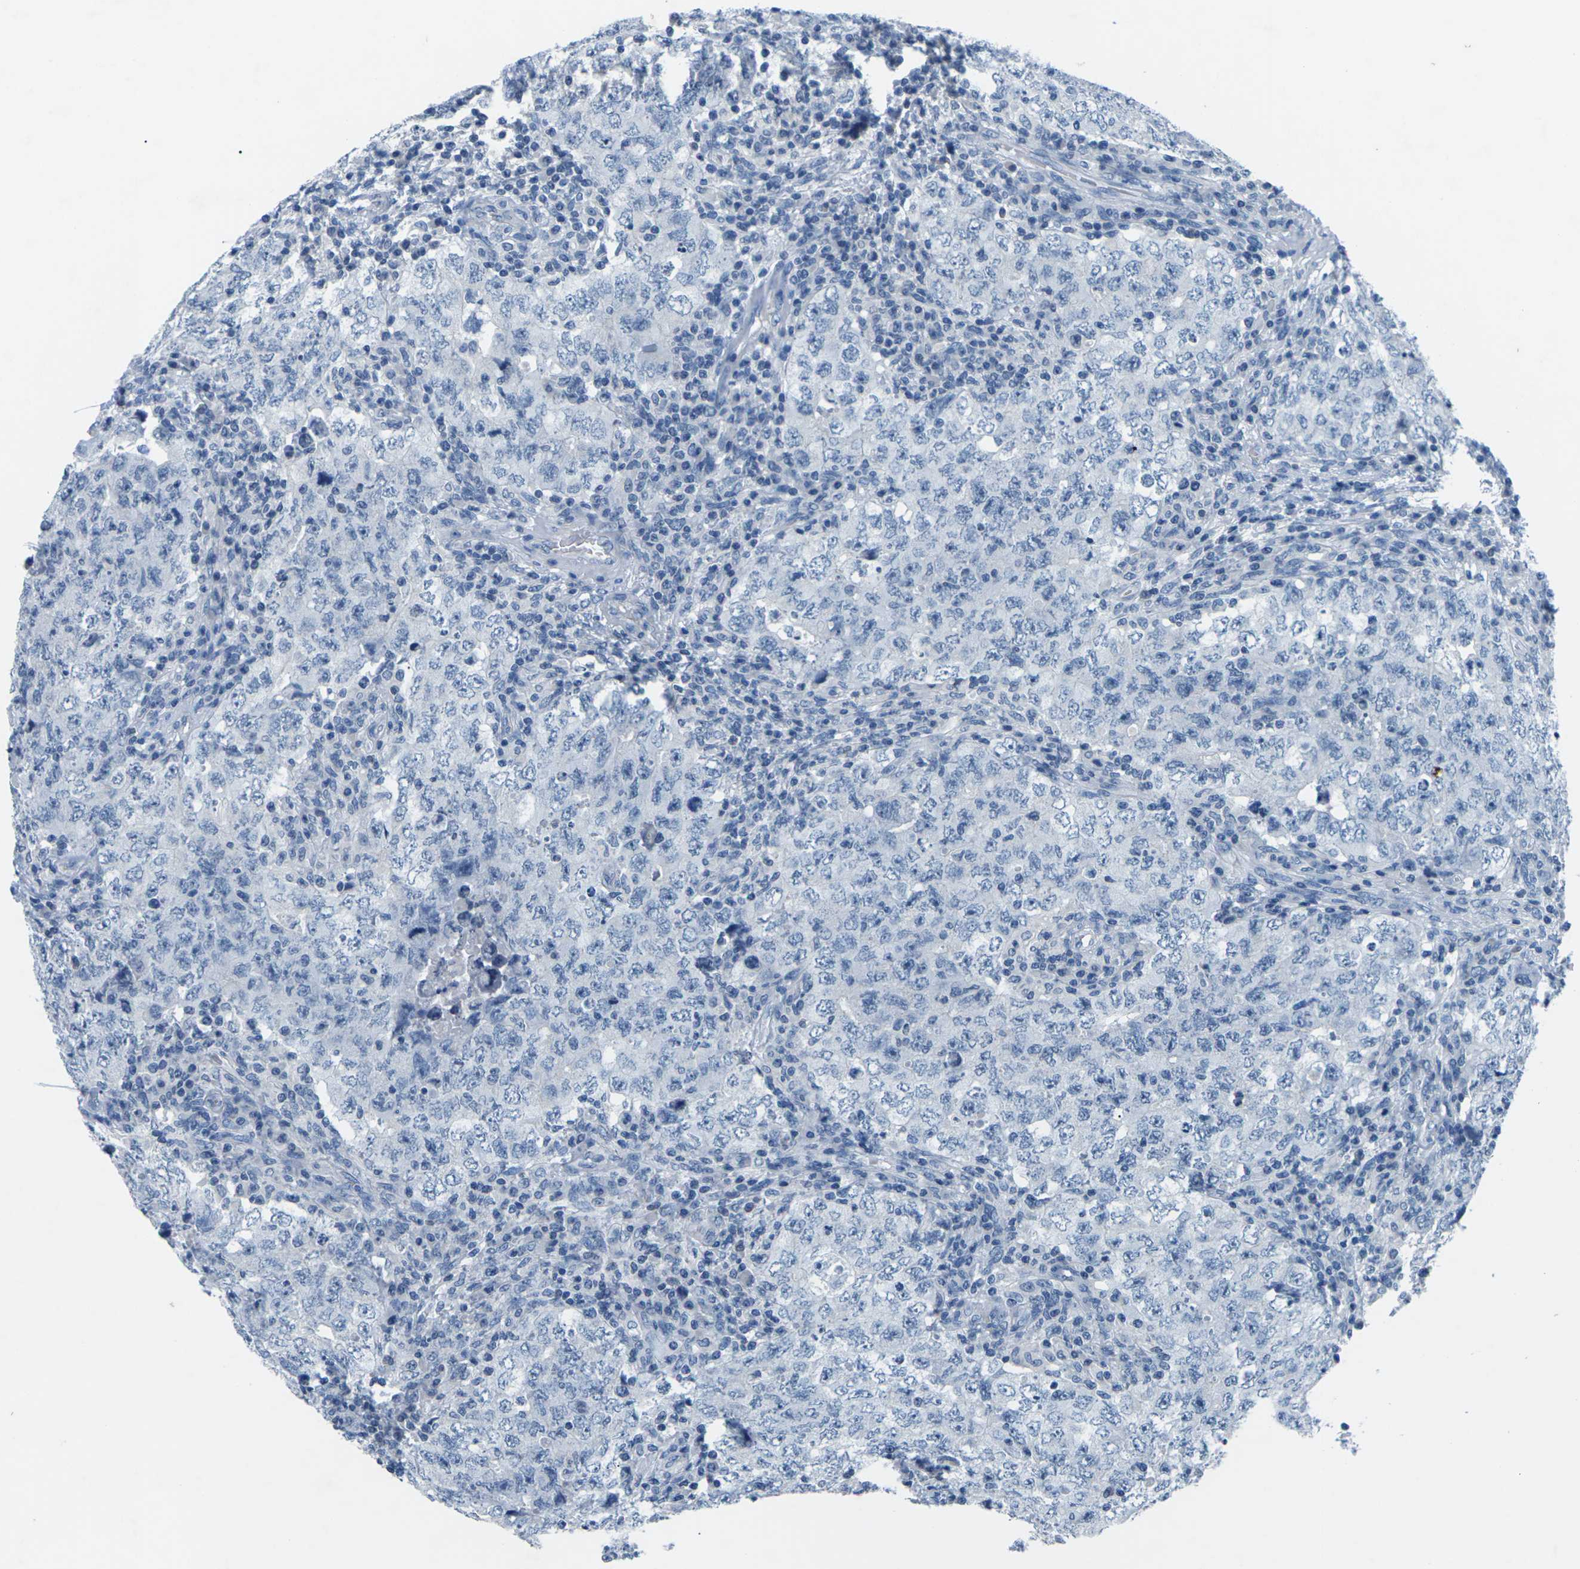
{"staining": {"intensity": "negative", "quantity": "none", "location": "none"}, "tissue": "testis cancer", "cell_type": "Tumor cells", "image_type": "cancer", "snomed": [{"axis": "morphology", "description": "Carcinoma, Embryonal, NOS"}, {"axis": "topography", "description": "Testis"}], "caption": "The micrograph reveals no significant staining in tumor cells of testis embryonal carcinoma.", "gene": "UMOD", "patient": {"sex": "male", "age": 26}}